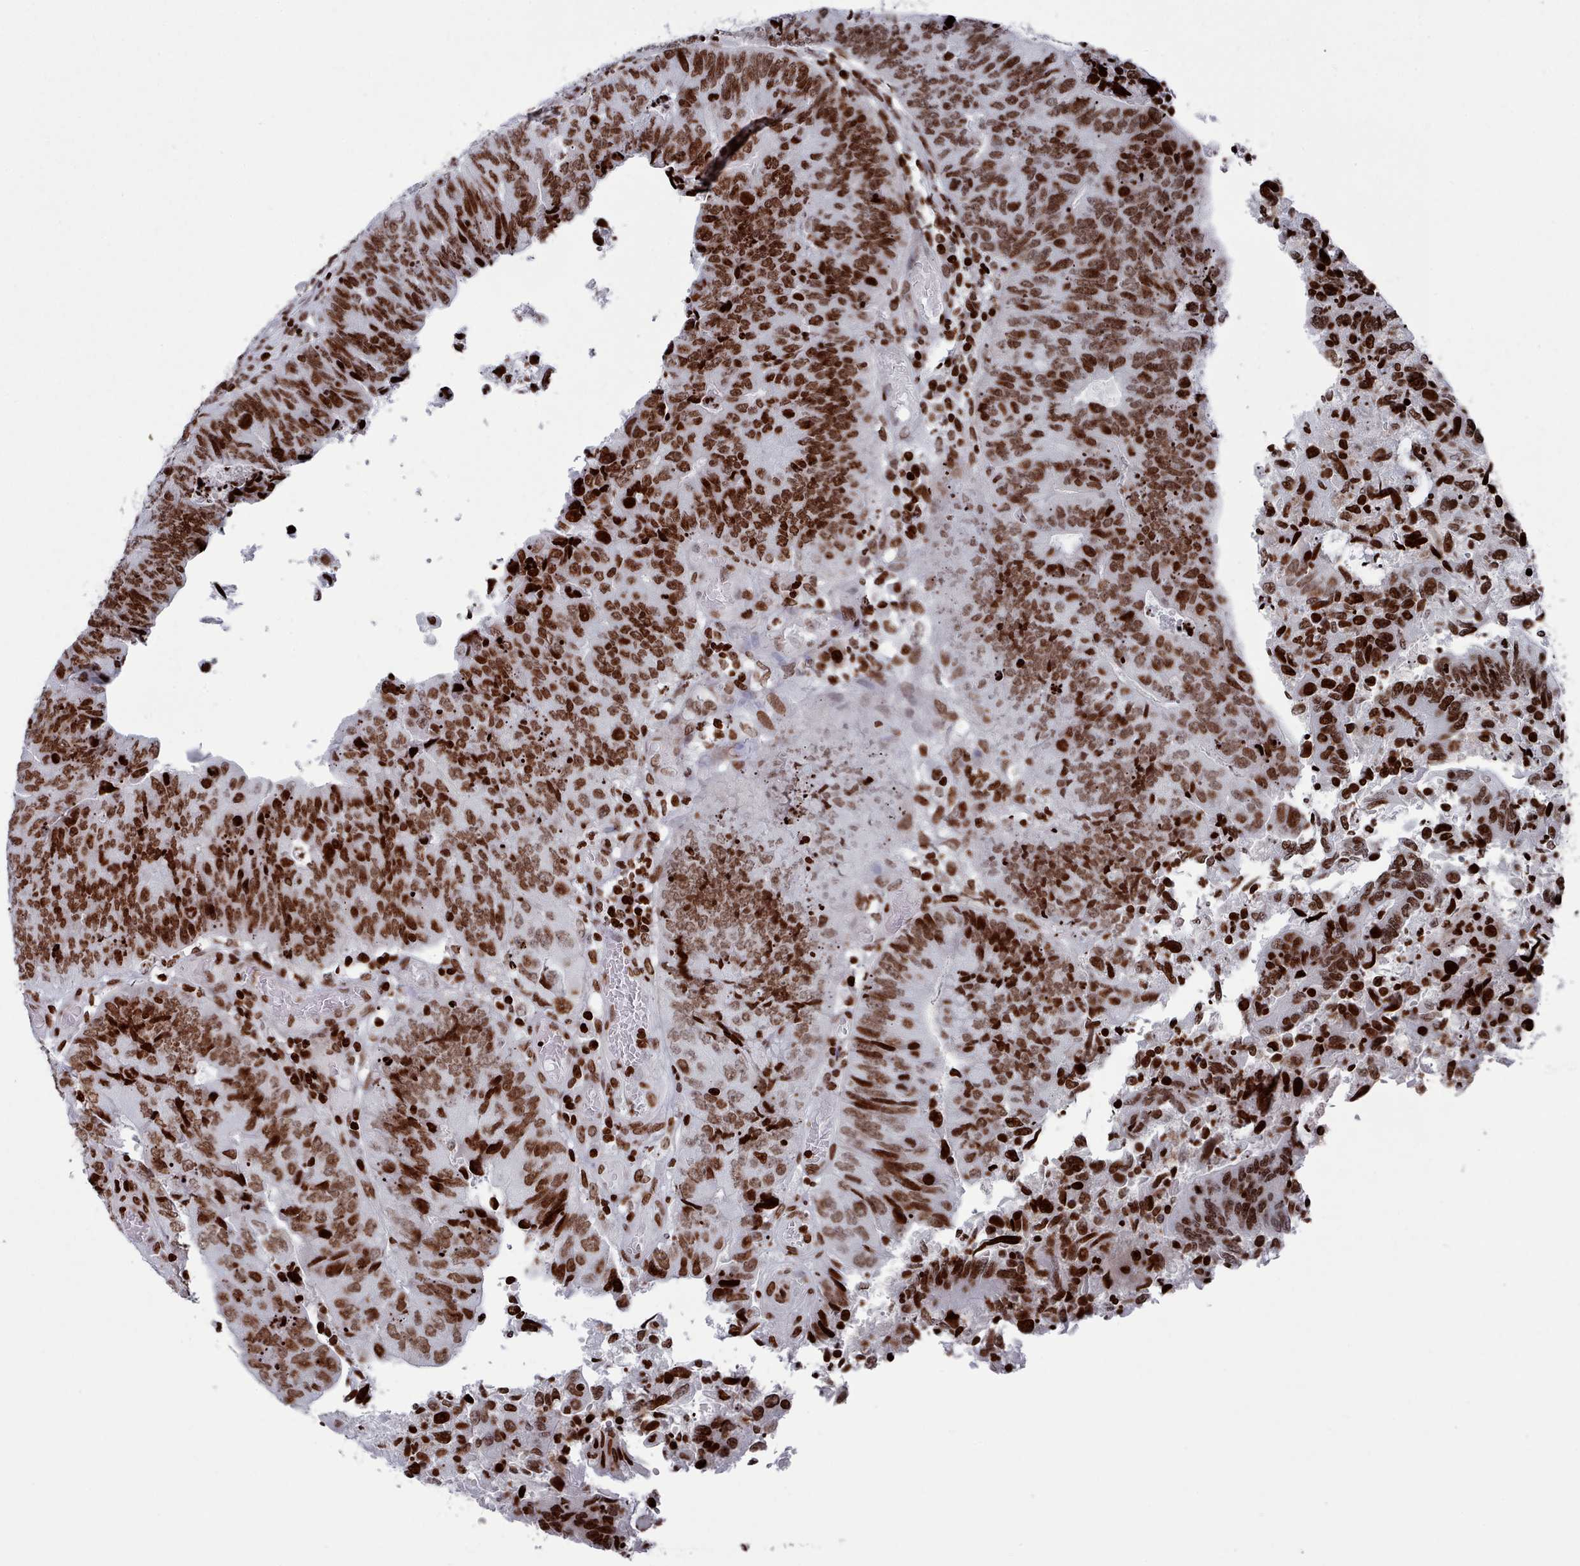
{"staining": {"intensity": "strong", "quantity": ">75%", "location": "nuclear"}, "tissue": "colorectal cancer", "cell_type": "Tumor cells", "image_type": "cancer", "snomed": [{"axis": "morphology", "description": "Adenocarcinoma, NOS"}, {"axis": "topography", "description": "Colon"}], "caption": "Colorectal cancer (adenocarcinoma) stained for a protein (brown) reveals strong nuclear positive positivity in approximately >75% of tumor cells.", "gene": "PCDHB12", "patient": {"sex": "female", "age": 67}}